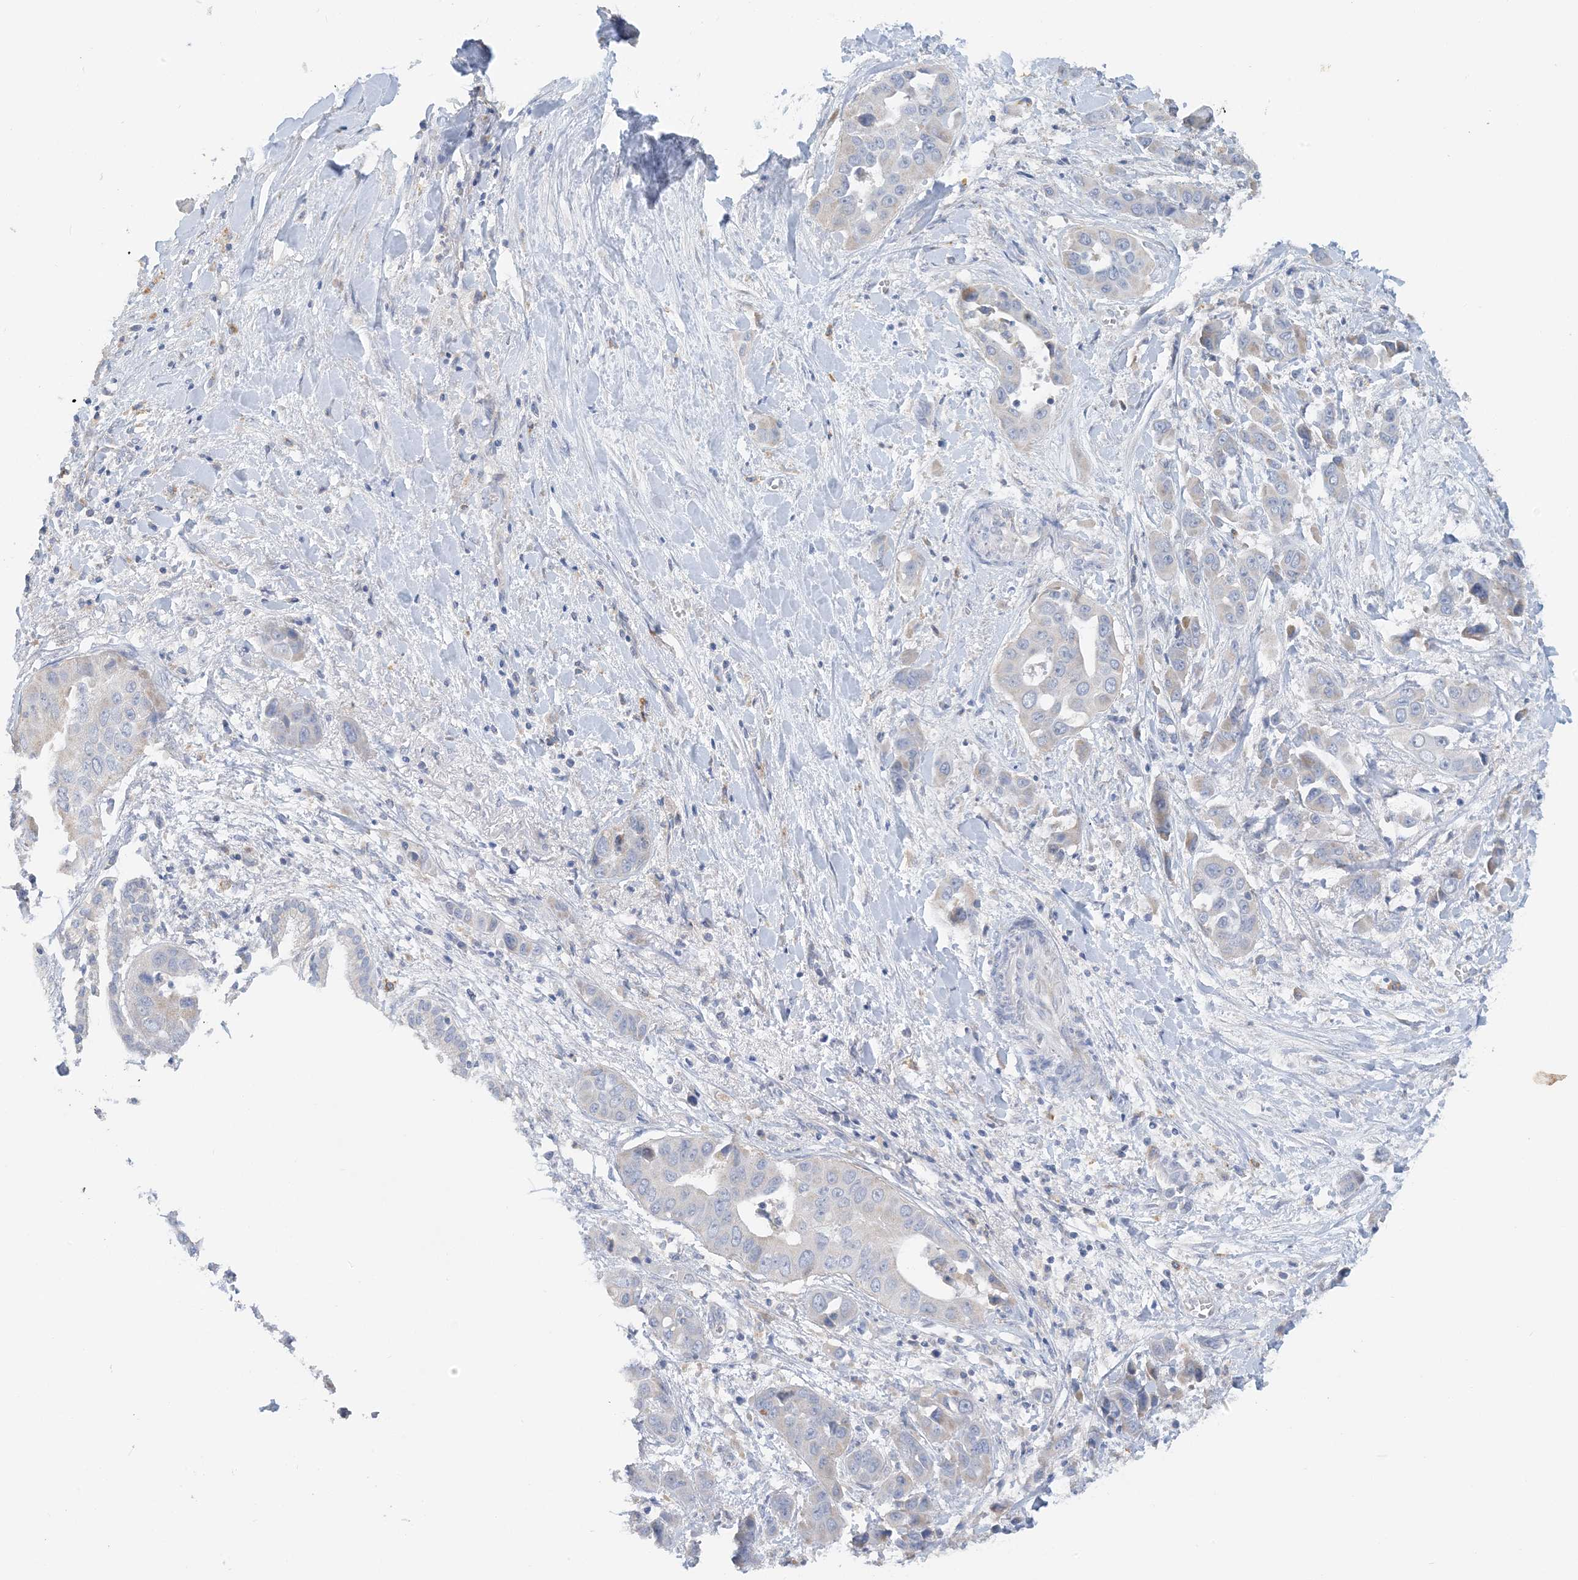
{"staining": {"intensity": "negative", "quantity": "none", "location": "none"}, "tissue": "liver cancer", "cell_type": "Tumor cells", "image_type": "cancer", "snomed": [{"axis": "morphology", "description": "Cholangiocarcinoma"}, {"axis": "topography", "description": "Liver"}], "caption": "This micrograph is of liver cancer (cholangiocarcinoma) stained with immunohistochemistry (IHC) to label a protein in brown with the nuclei are counter-stained blue. There is no positivity in tumor cells.", "gene": "ZCCHC18", "patient": {"sex": "female", "age": 52}}